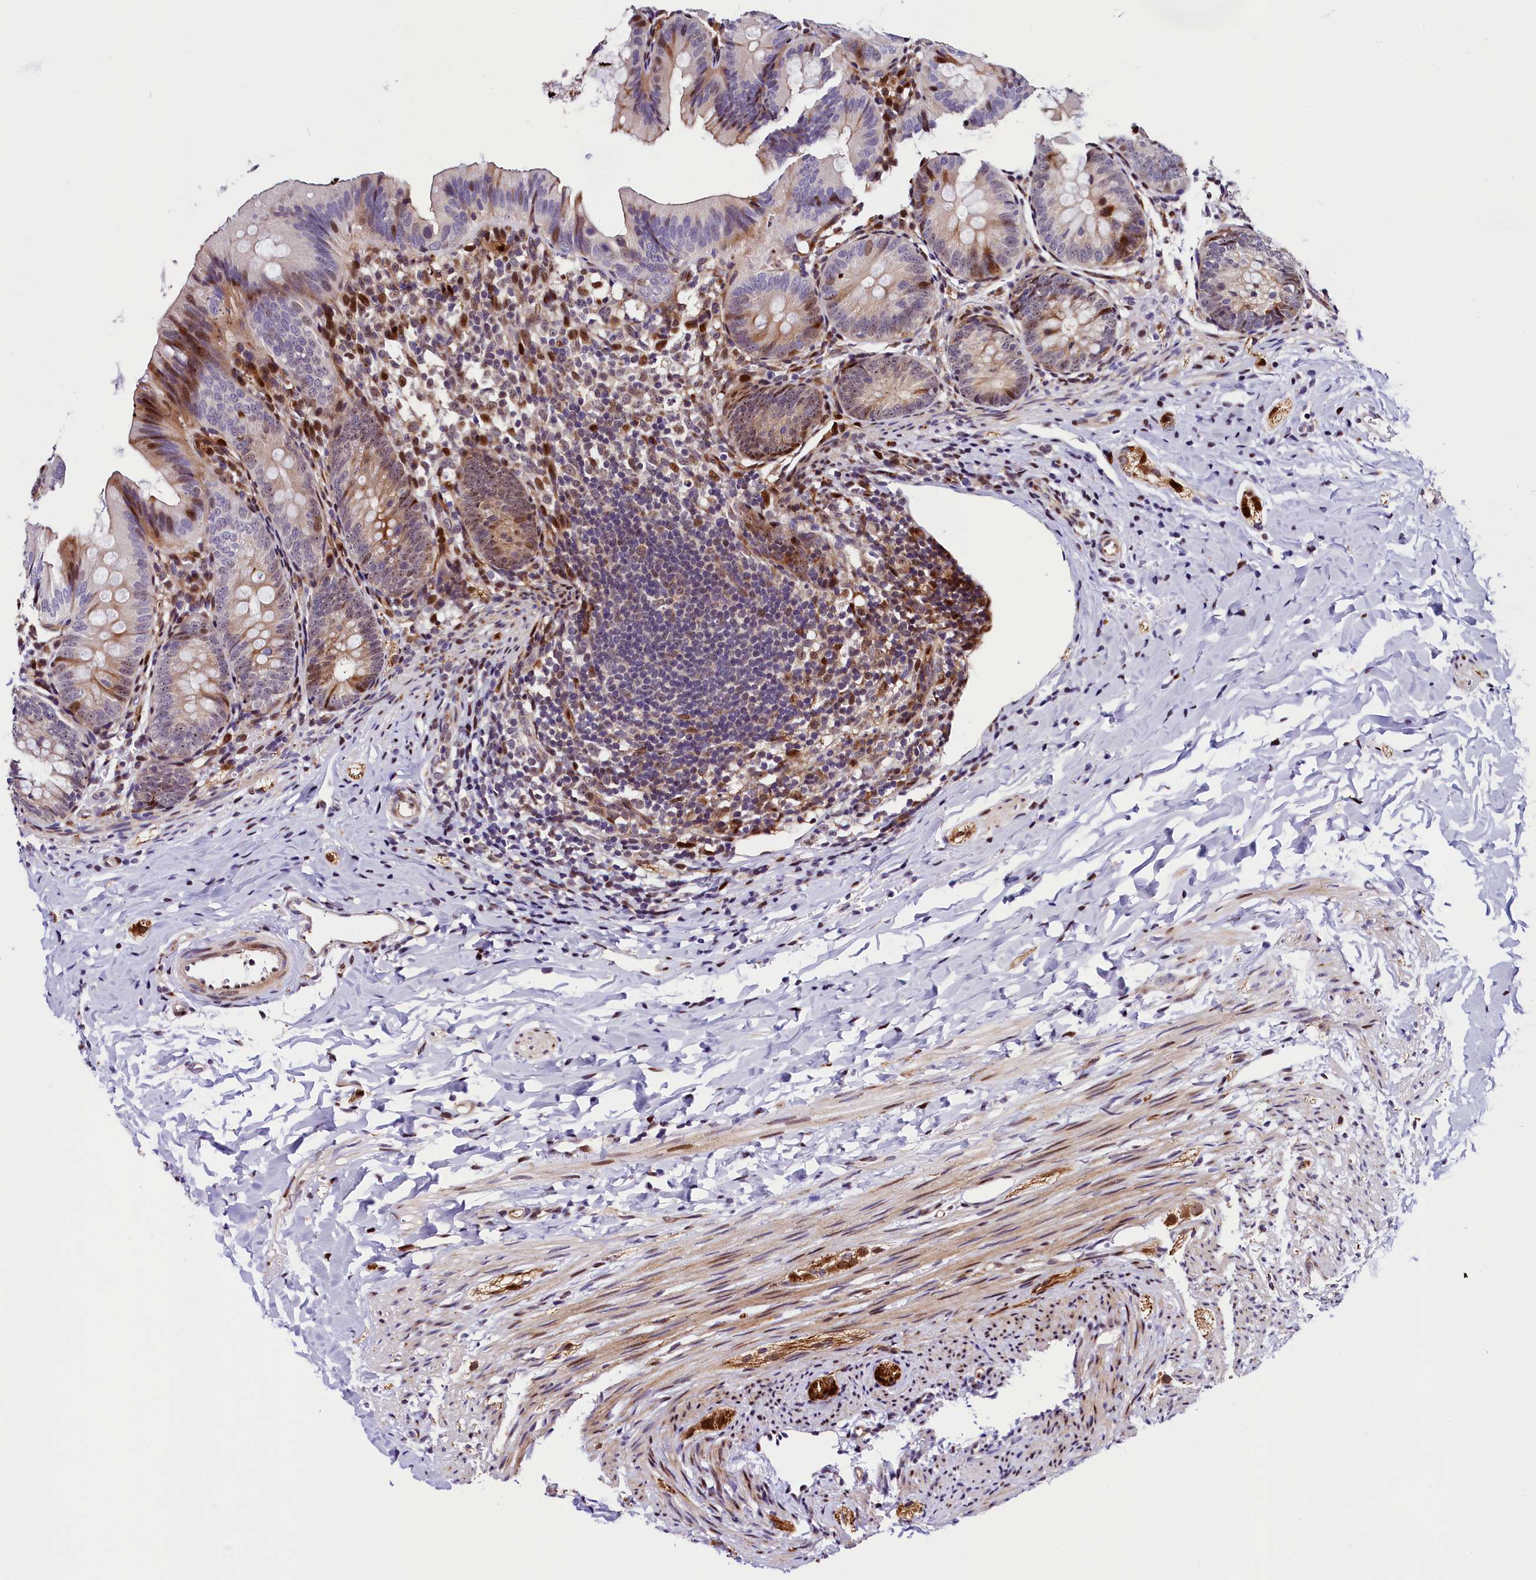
{"staining": {"intensity": "strong", "quantity": "<25%", "location": "cytoplasmic/membranous,nuclear"}, "tissue": "appendix", "cell_type": "Glandular cells", "image_type": "normal", "snomed": [{"axis": "morphology", "description": "Normal tissue, NOS"}, {"axis": "topography", "description": "Appendix"}], "caption": "The immunohistochemical stain highlights strong cytoplasmic/membranous,nuclear positivity in glandular cells of benign appendix. Immunohistochemistry stains the protein in brown and the nuclei are stained blue.", "gene": "TRMT112", "patient": {"sex": "male", "age": 1}}